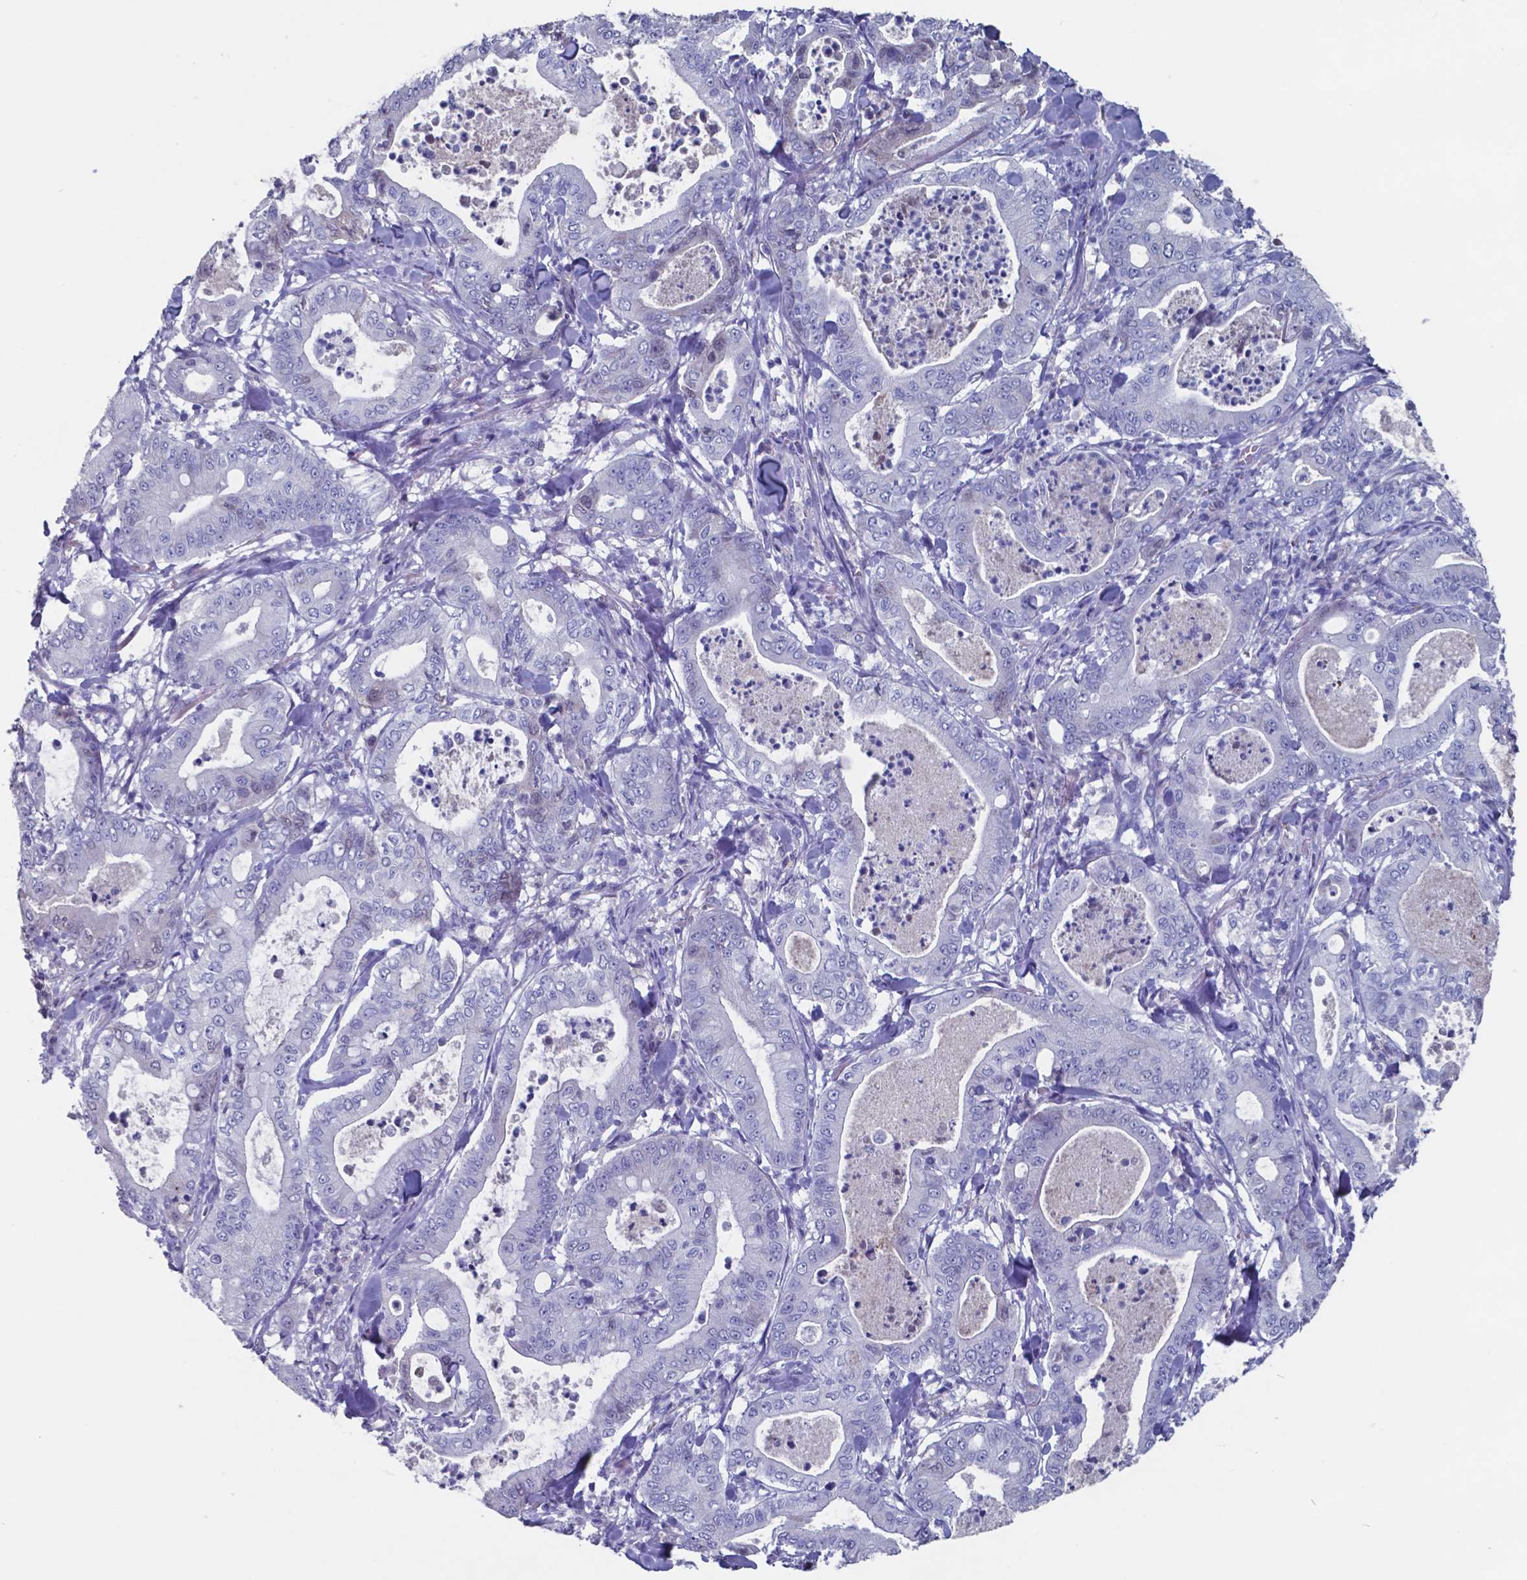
{"staining": {"intensity": "negative", "quantity": "none", "location": "none"}, "tissue": "pancreatic cancer", "cell_type": "Tumor cells", "image_type": "cancer", "snomed": [{"axis": "morphology", "description": "Adenocarcinoma, NOS"}, {"axis": "topography", "description": "Pancreas"}], "caption": "High magnification brightfield microscopy of pancreatic cancer (adenocarcinoma) stained with DAB (brown) and counterstained with hematoxylin (blue): tumor cells show no significant expression.", "gene": "TTR", "patient": {"sex": "male", "age": 71}}